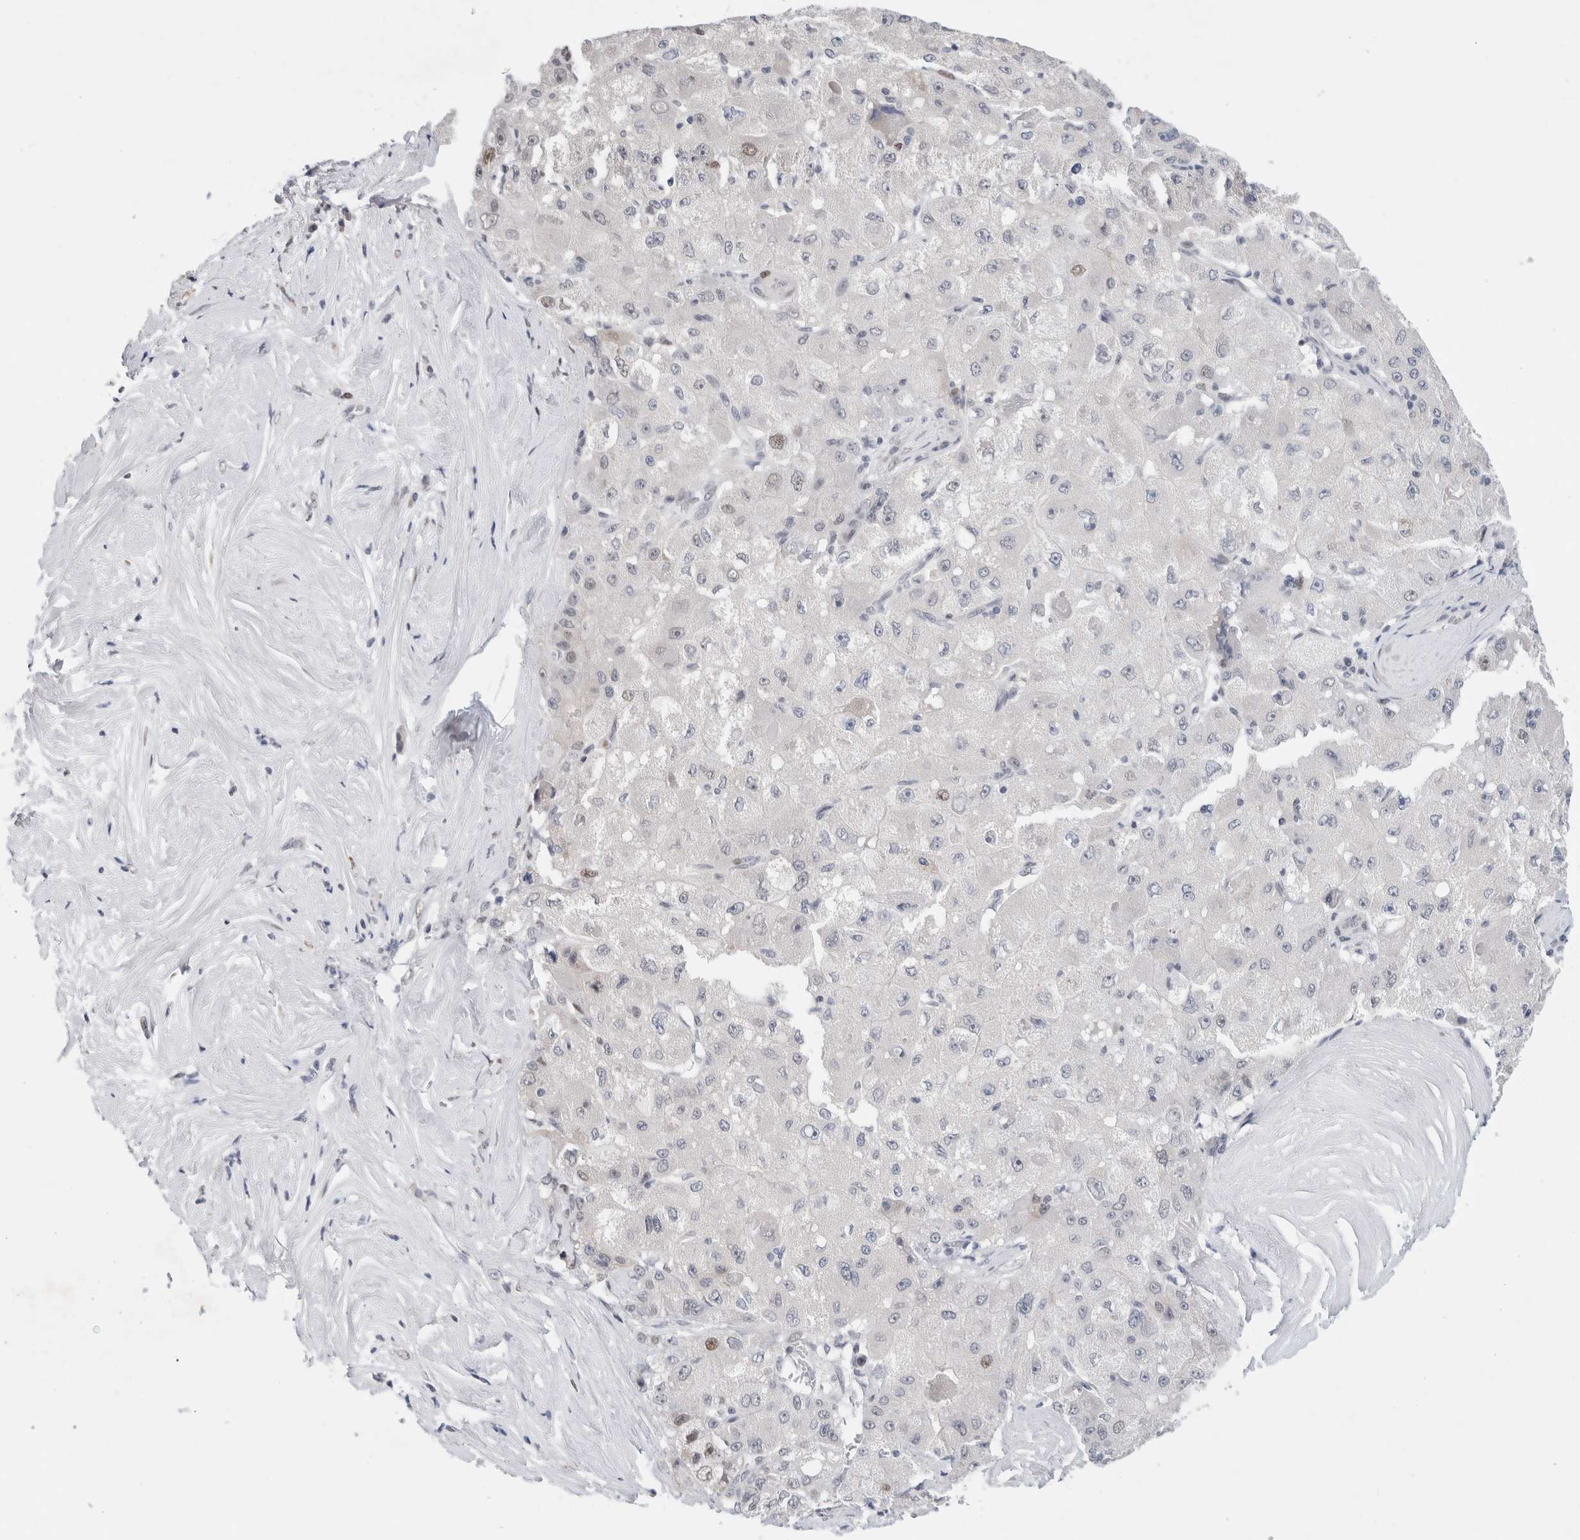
{"staining": {"intensity": "negative", "quantity": "none", "location": "none"}, "tissue": "liver cancer", "cell_type": "Tumor cells", "image_type": "cancer", "snomed": [{"axis": "morphology", "description": "Carcinoma, Hepatocellular, NOS"}, {"axis": "topography", "description": "Liver"}], "caption": "A high-resolution micrograph shows IHC staining of liver hepatocellular carcinoma, which shows no significant expression in tumor cells.", "gene": "KNL1", "patient": {"sex": "male", "age": 80}}